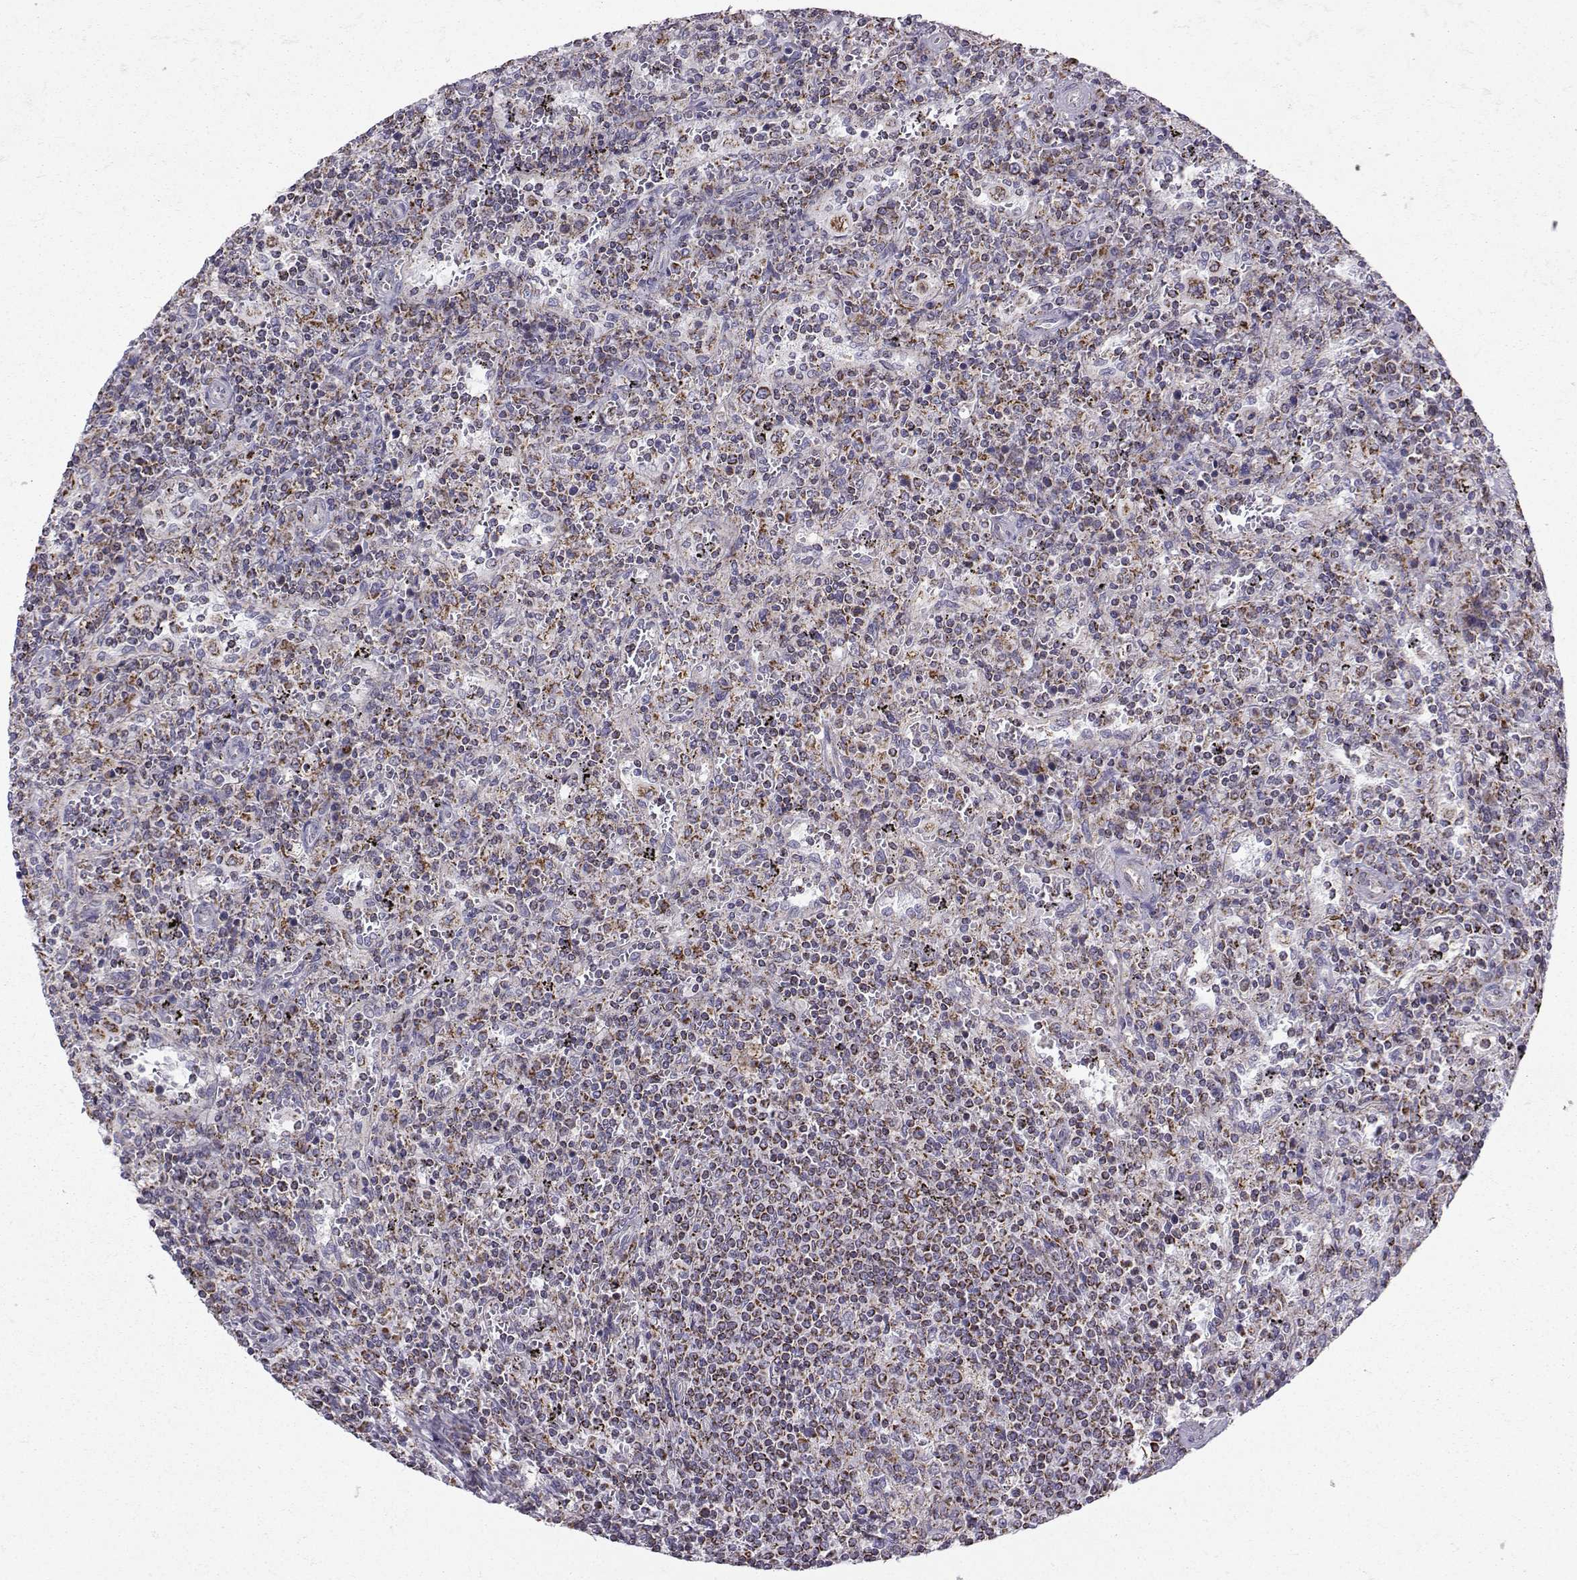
{"staining": {"intensity": "moderate", "quantity": ">75%", "location": "cytoplasmic/membranous"}, "tissue": "lymphoma", "cell_type": "Tumor cells", "image_type": "cancer", "snomed": [{"axis": "morphology", "description": "Malignant lymphoma, non-Hodgkin's type, Low grade"}, {"axis": "topography", "description": "Spleen"}], "caption": "Immunohistochemical staining of human lymphoma displays medium levels of moderate cytoplasmic/membranous staining in approximately >75% of tumor cells. (Stains: DAB in brown, nuclei in blue, Microscopy: brightfield microscopy at high magnification).", "gene": "NECAB3", "patient": {"sex": "male", "age": 62}}